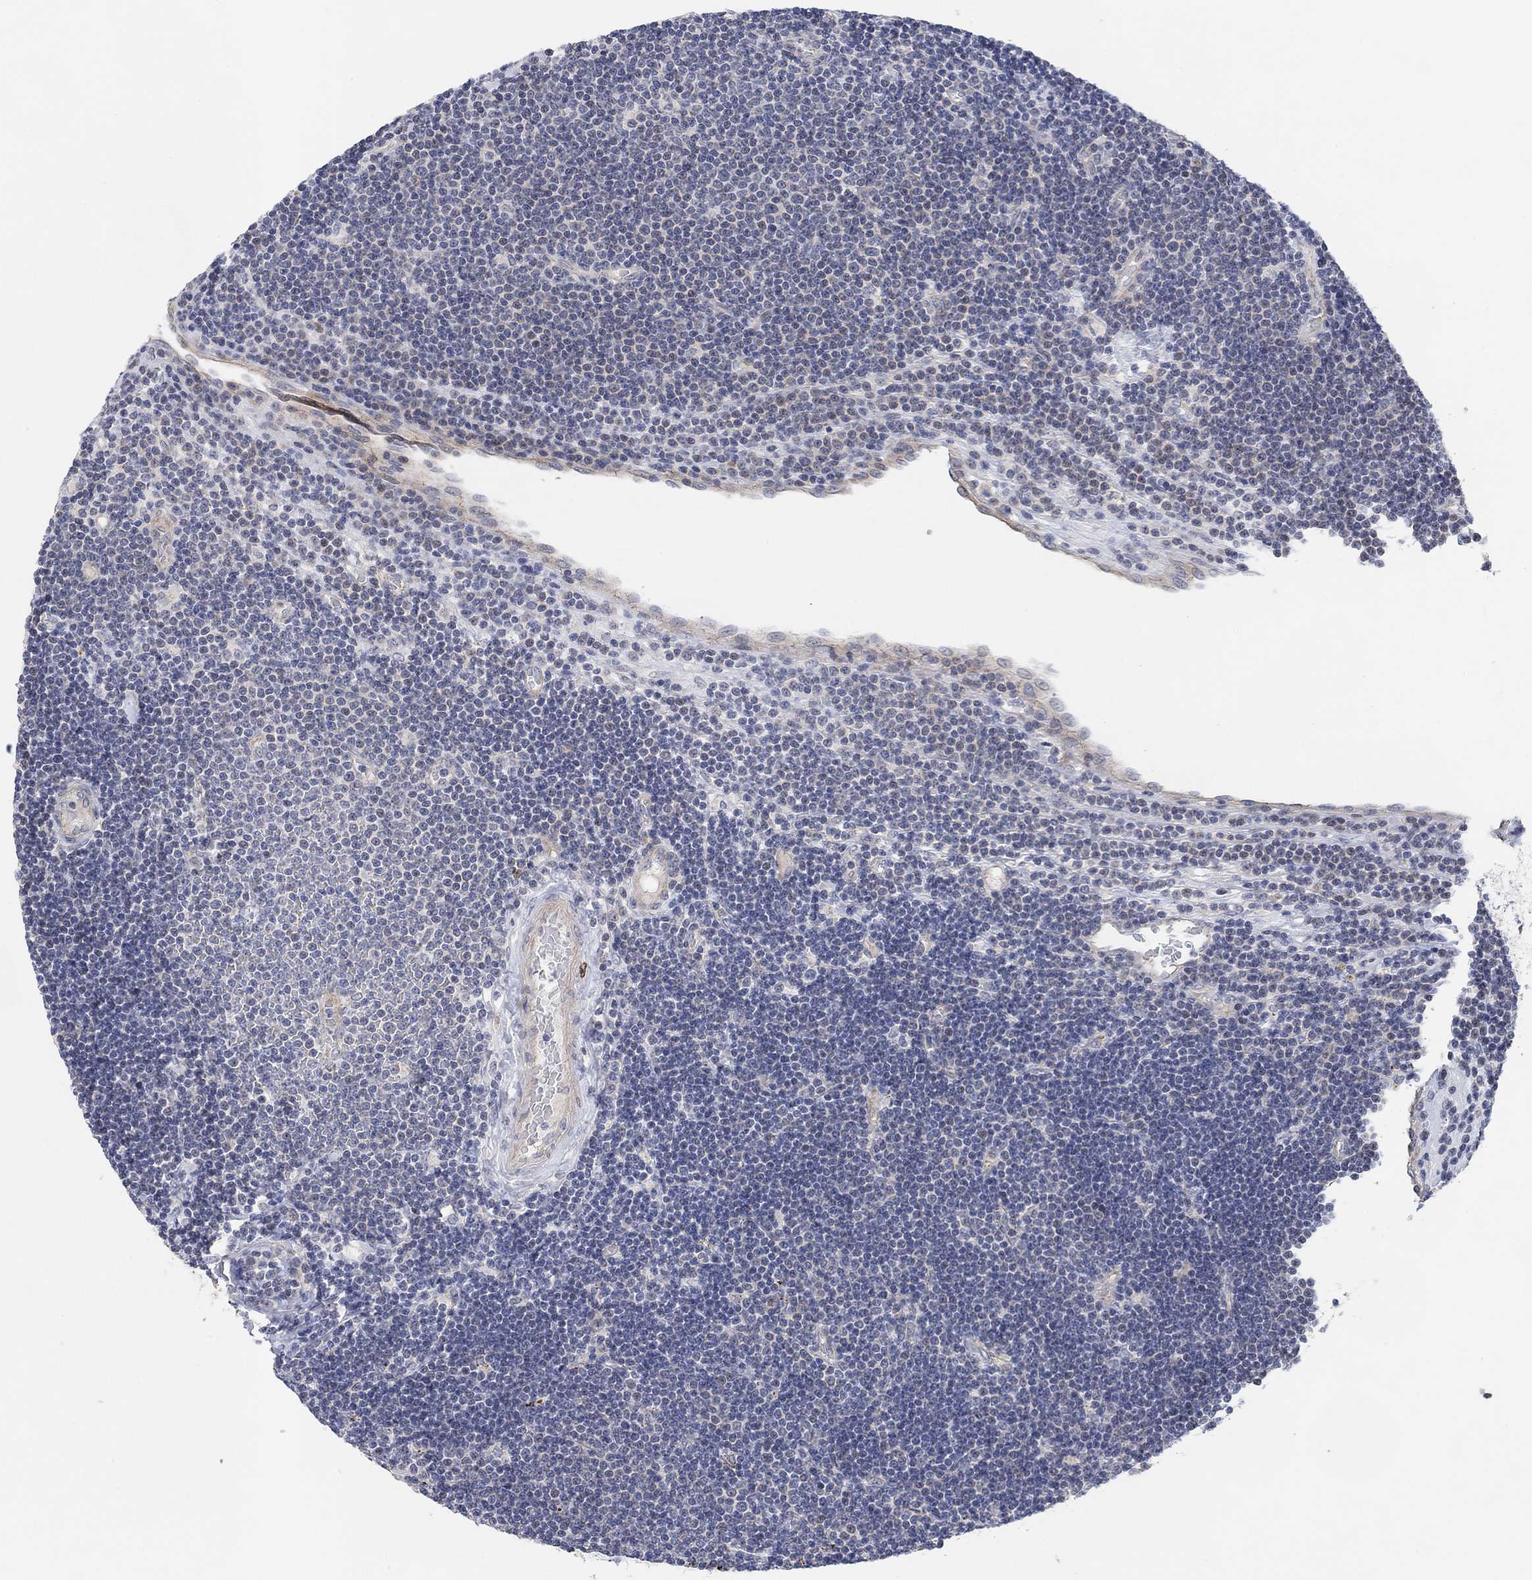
{"staining": {"intensity": "negative", "quantity": "none", "location": "none"}, "tissue": "lymphoma", "cell_type": "Tumor cells", "image_type": "cancer", "snomed": [{"axis": "morphology", "description": "Malignant lymphoma, non-Hodgkin's type, Low grade"}, {"axis": "topography", "description": "Brain"}], "caption": "IHC of malignant lymphoma, non-Hodgkin's type (low-grade) exhibits no staining in tumor cells. (DAB IHC with hematoxylin counter stain).", "gene": "HCRTR1", "patient": {"sex": "female", "age": 66}}